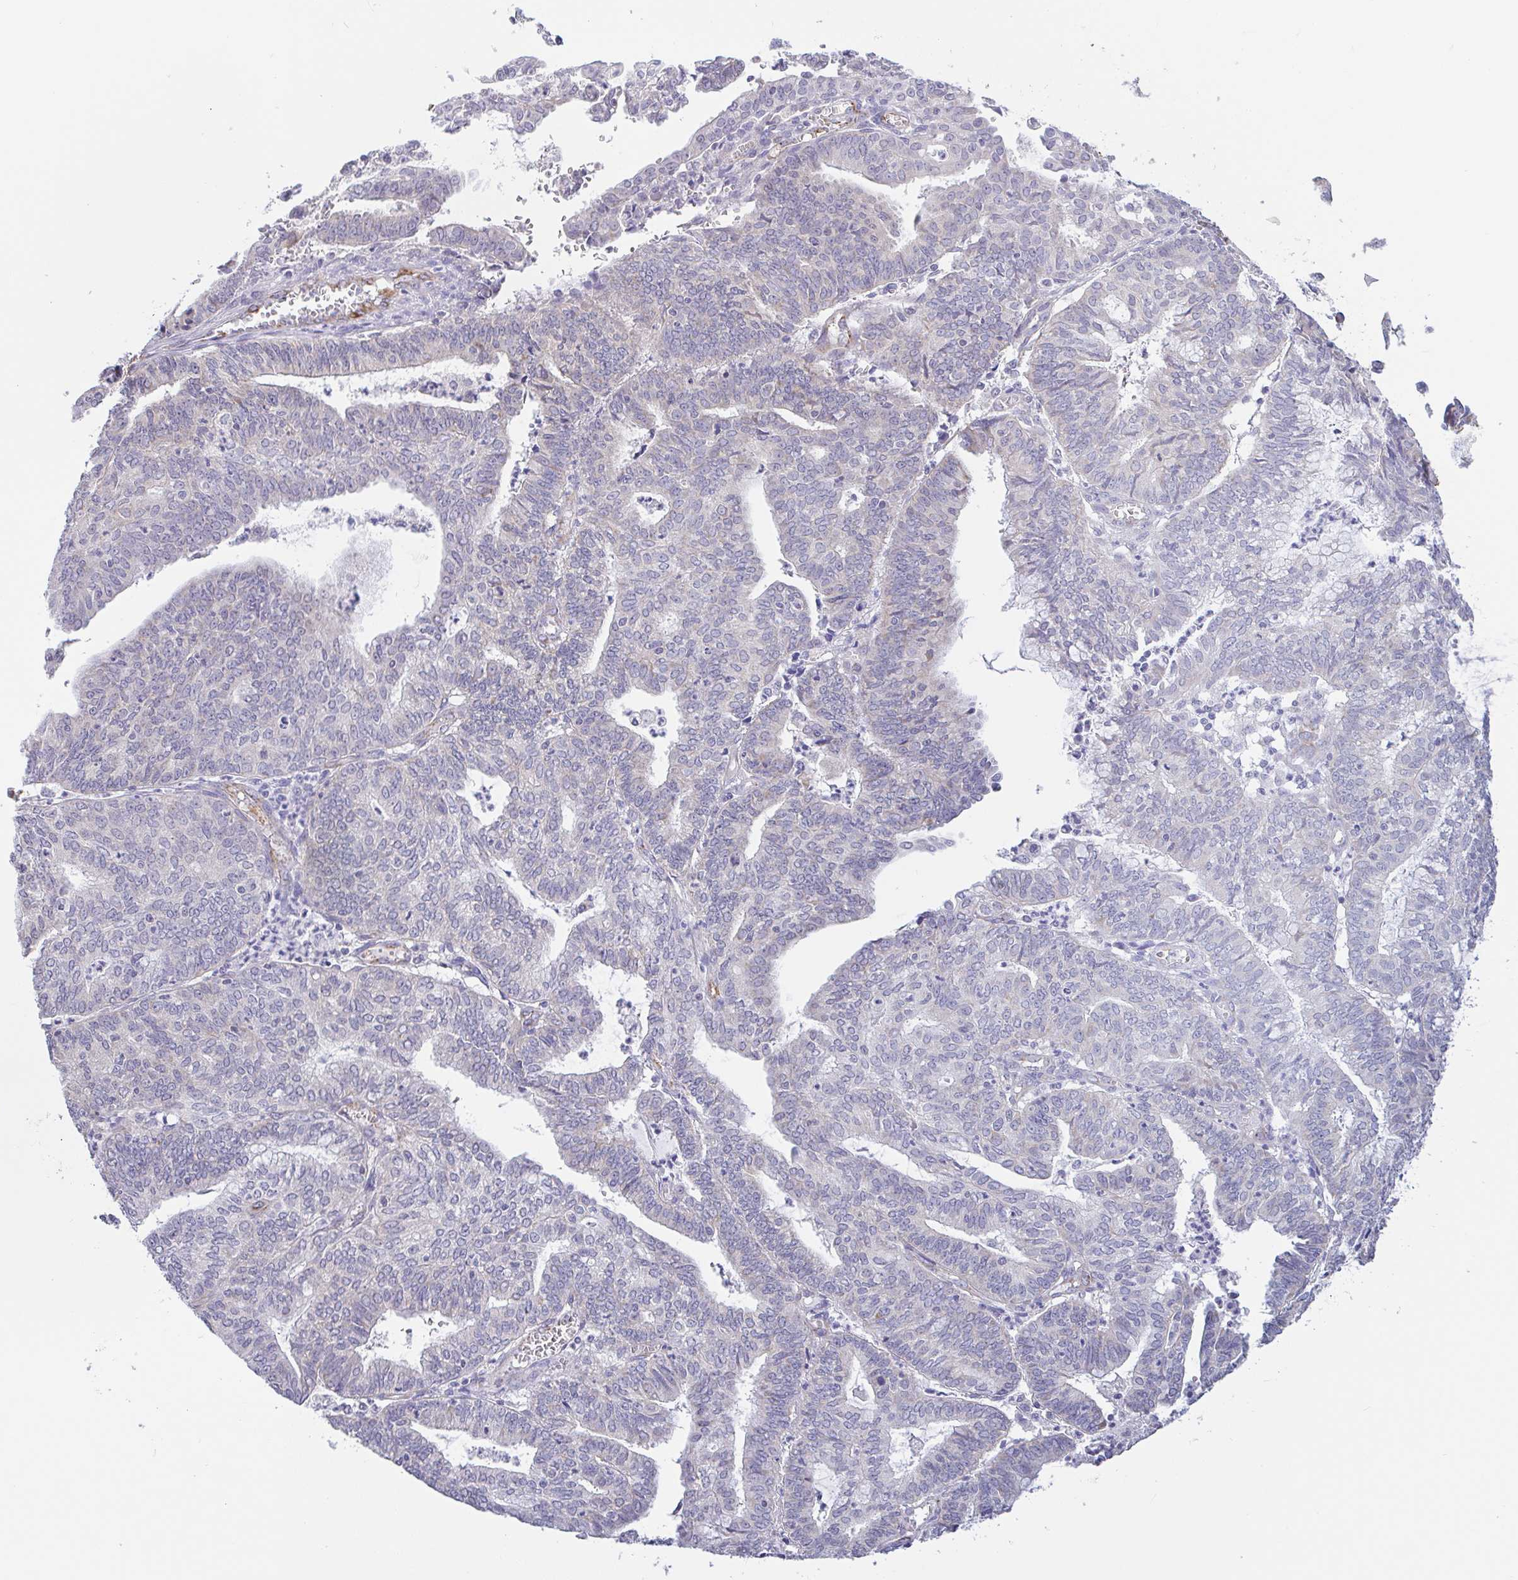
{"staining": {"intensity": "negative", "quantity": "none", "location": "none"}, "tissue": "endometrial cancer", "cell_type": "Tumor cells", "image_type": "cancer", "snomed": [{"axis": "morphology", "description": "Adenocarcinoma, NOS"}, {"axis": "topography", "description": "Endometrium"}], "caption": "Adenocarcinoma (endometrial) was stained to show a protein in brown. There is no significant staining in tumor cells.", "gene": "PLCD4", "patient": {"sex": "female", "age": 61}}